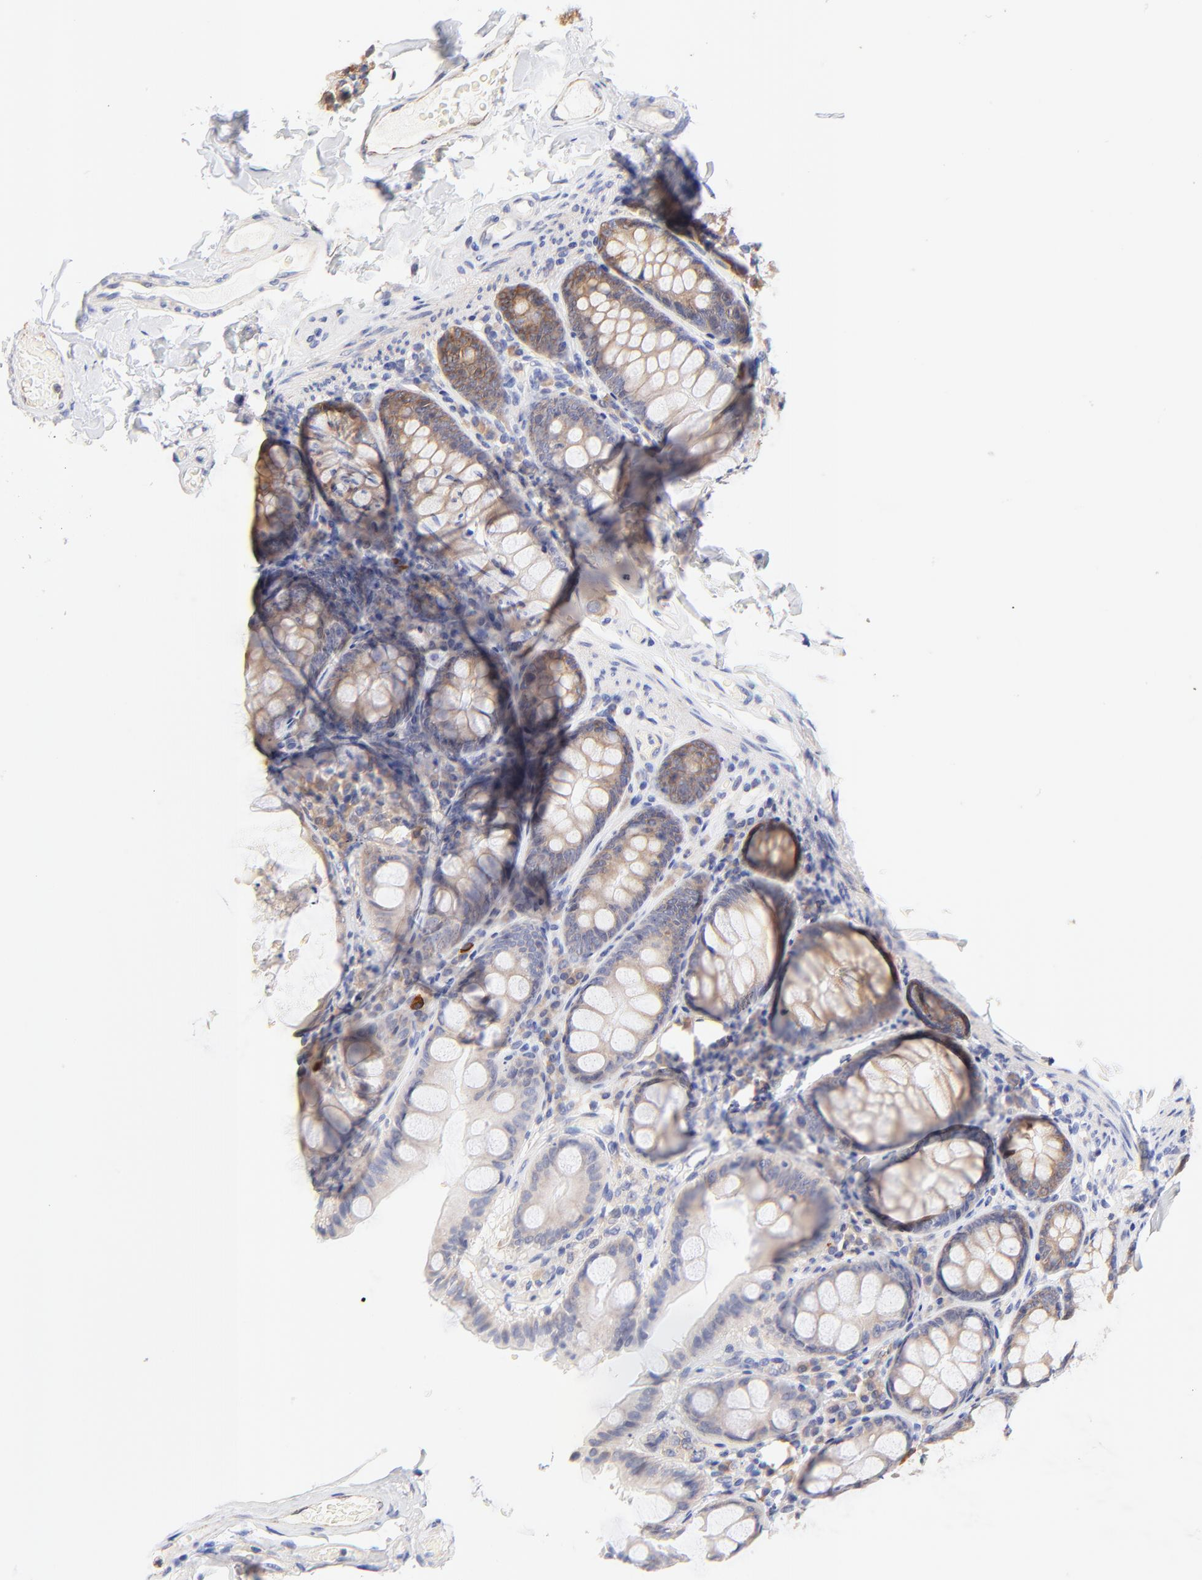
{"staining": {"intensity": "weak", "quantity": ">75%", "location": "cytoplasmic/membranous"}, "tissue": "colon", "cell_type": "Endothelial cells", "image_type": "normal", "snomed": [{"axis": "morphology", "description": "Normal tissue, NOS"}, {"axis": "topography", "description": "Colon"}], "caption": "An image showing weak cytoplasmic/membranous positivity in approximately >75% of endothelial cells in benign colon, as visualized by brown immunohistochemical staining.", "gene": "PTK7", "patient": {"sex": "female", "age": 61}}